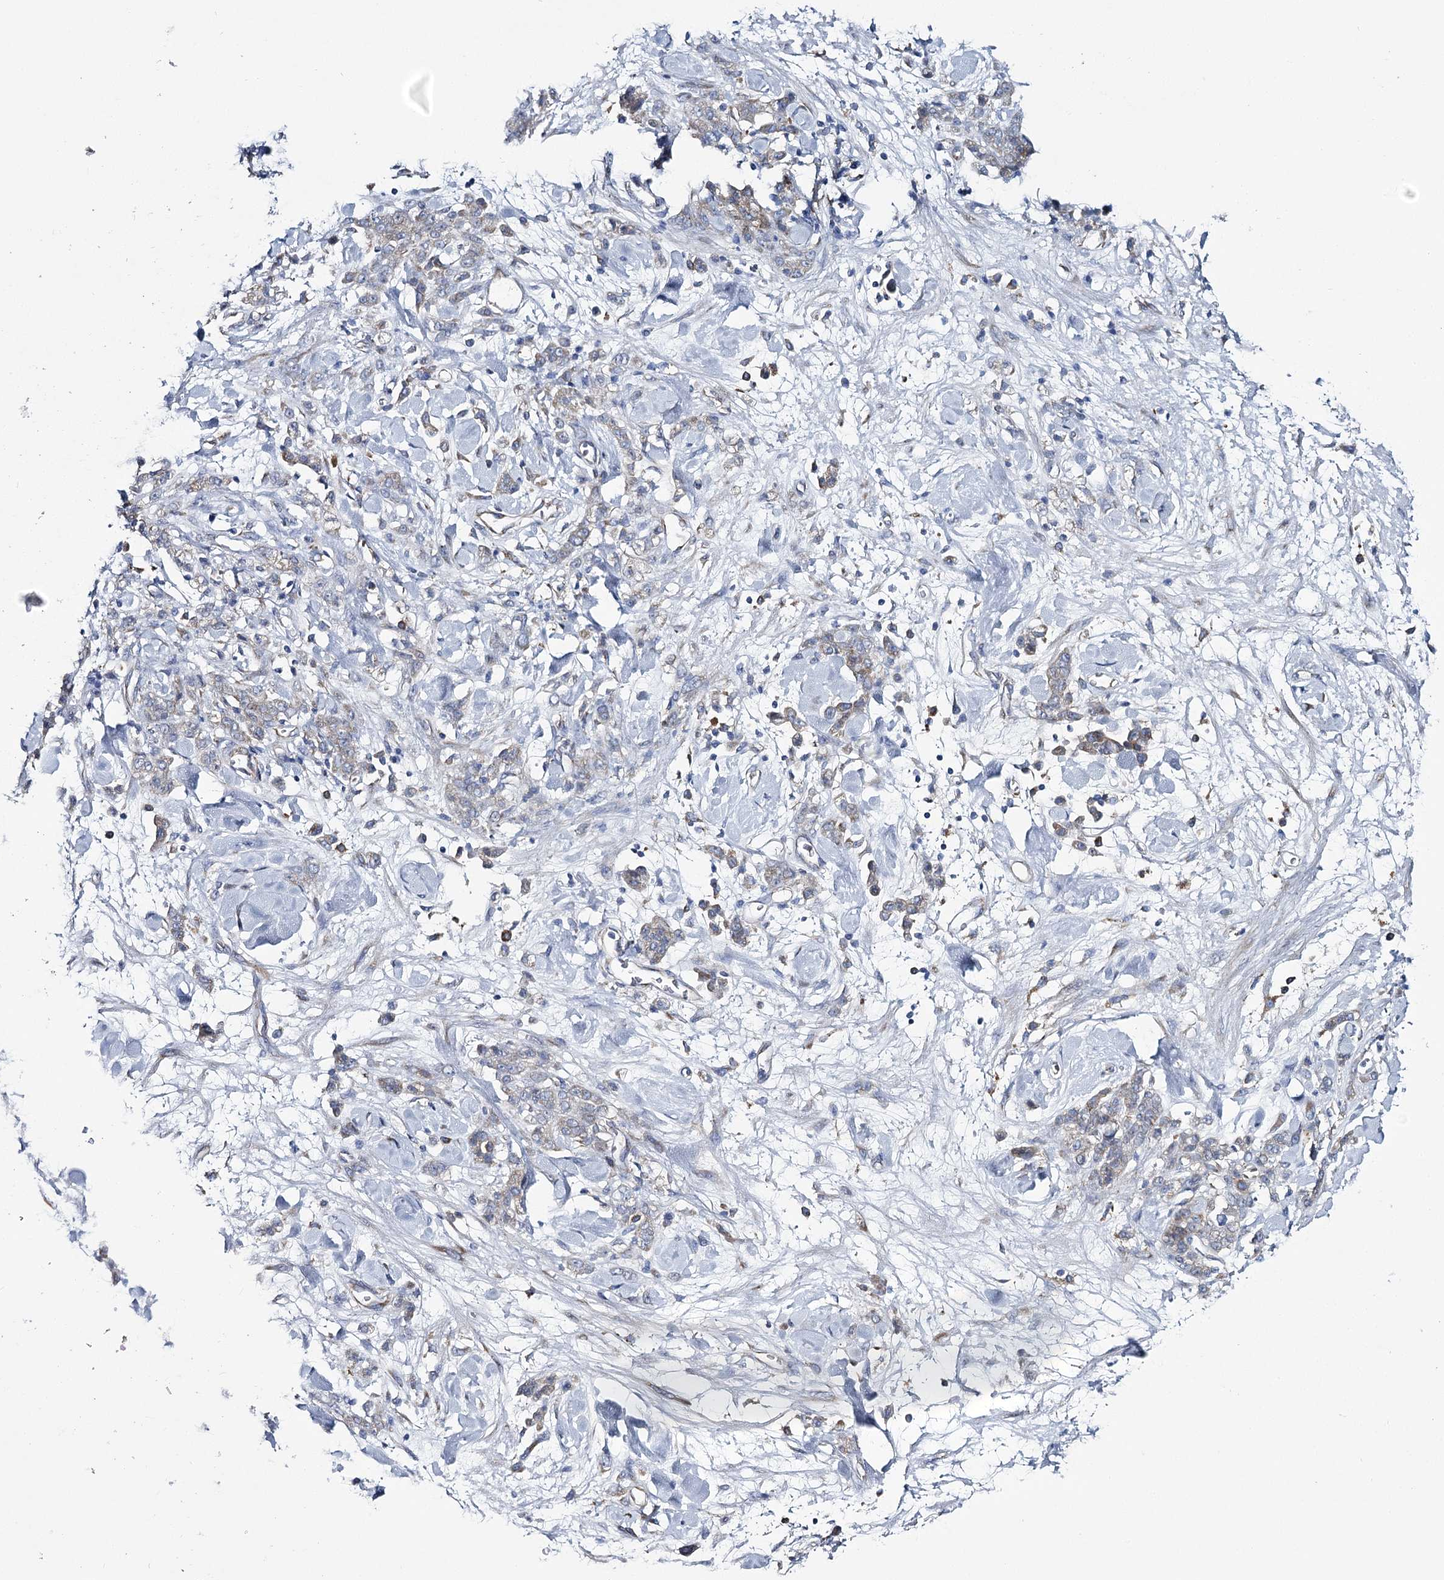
{"staining": {"intensity": "weak", "quantity": "25%-75%", "location": "cytoplasmic/membranous"}, "tissue": "stomach cancer", "cell_type": "Tumor cells", "image_type": "cancer", "snomed": [{"axis": "morphology", "description": "Normal tissue, NOS"}, {"axis": "morphology", "description": "Adenocarcinoma, NOS"}, {"axis": "topography", "description": "Stomach"}], "caption": "IHC staining of stomach adenocarcinoma, which shows low levels of weak cytoplasmic/membranous positivity in about 25%-75% of tumor cells indicating weak cytoplasmic/membranous protein staining. The staining was performed using DAB (brown) for protein detection and nuclei were counterstained in hematoxylin (blue).", "gene": "THUMPD3", "patient": {"sex": "male", "age": 82}}